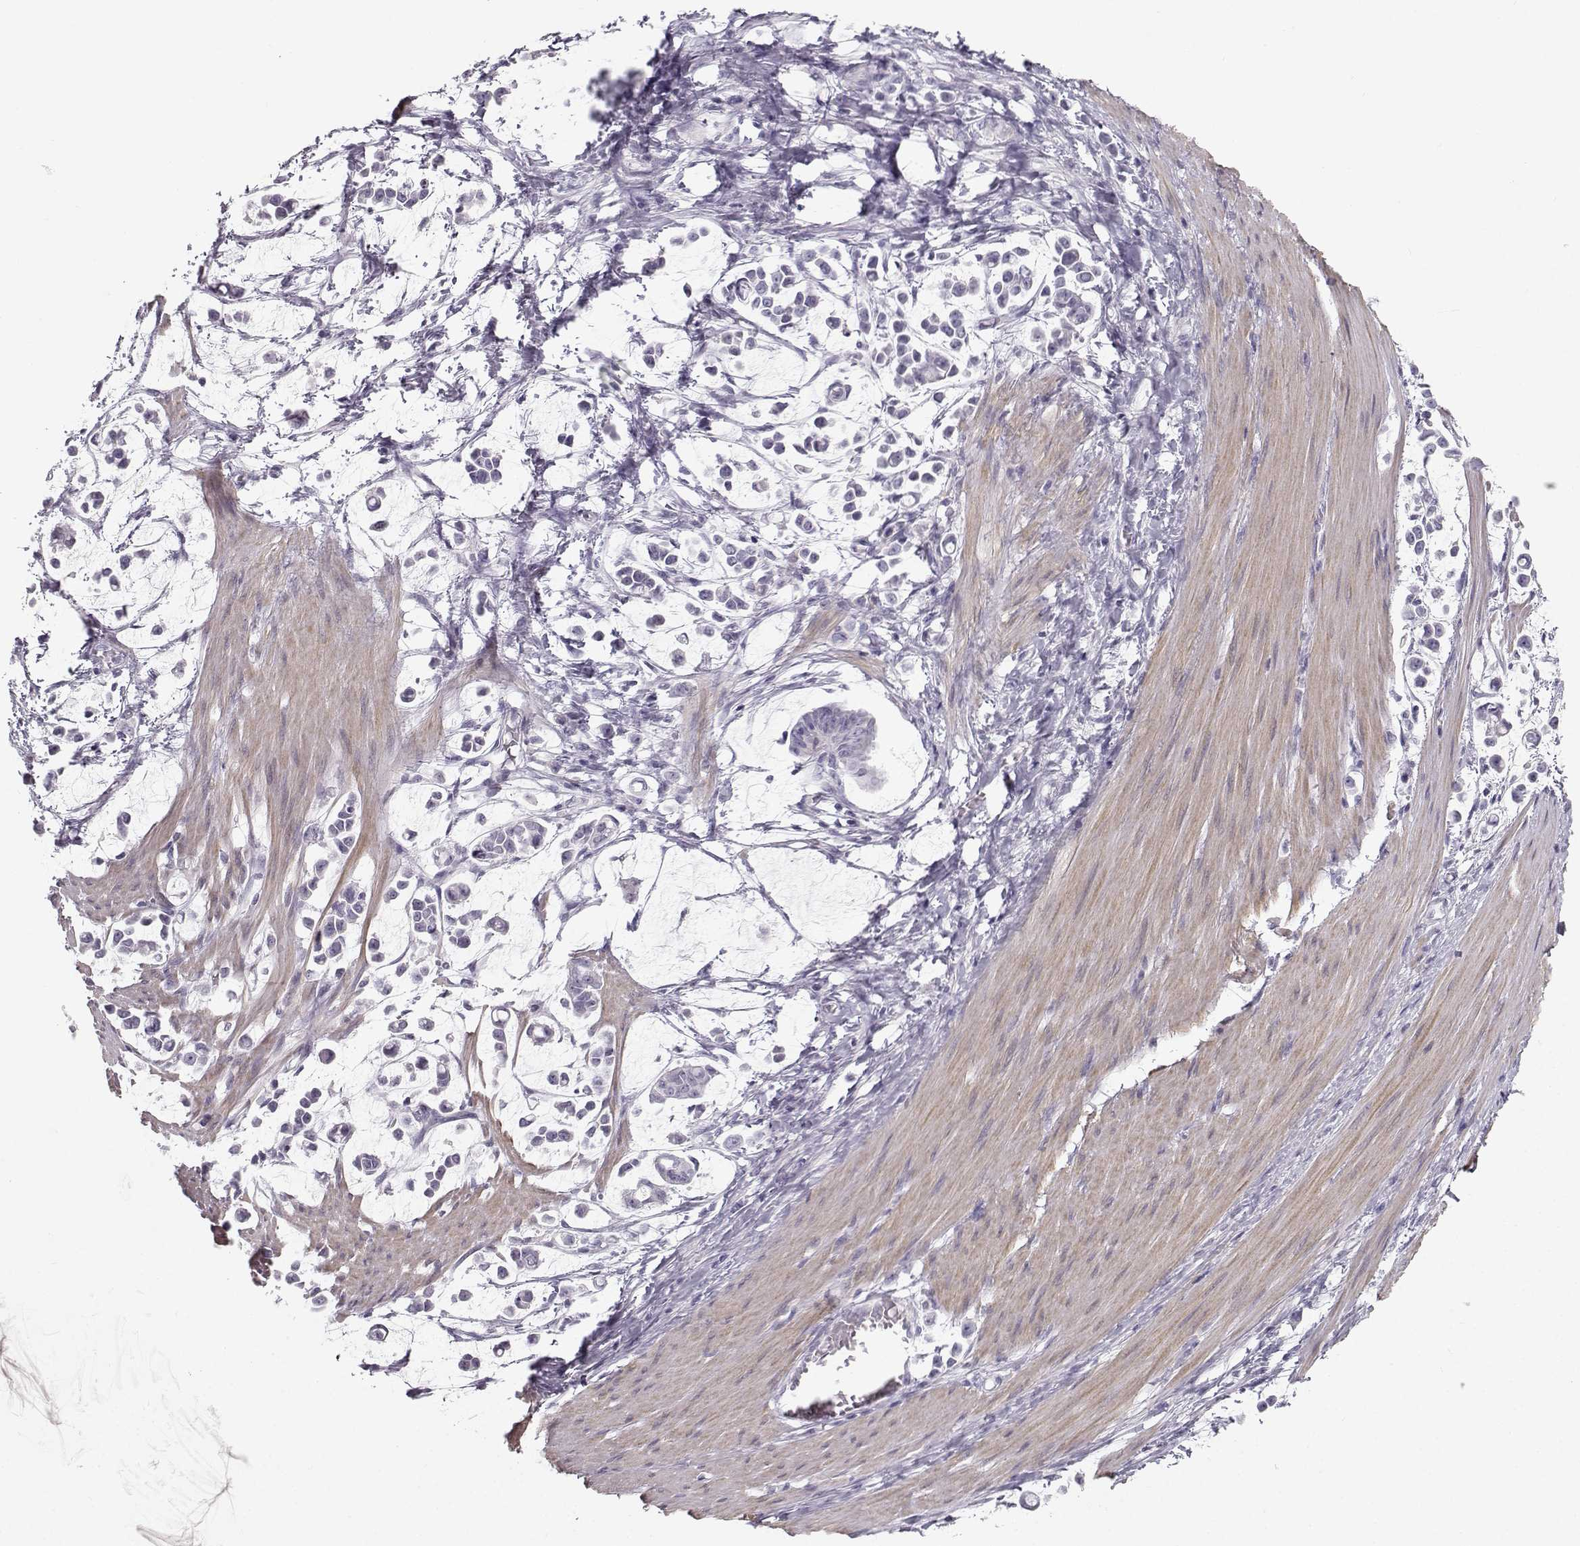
{"staining": {"intensity": "negative", "quantity": "none", "location": "none"}, "tissue": "stomach cancer", "cell_type": "Tumor cells", "image_type": "cancer", "snomed": [{"axis": "morphology", "description": "Adenocarcinoma, NOS"}, {"axis": "topography", "description": "Stomach"}], "caption": "This is an immunohistochemistry histopathology image of human stomach adenocarcinoma. There is no staining in tumor cells.", "gene": "CASR", "patient": {"sex": "male", "age": 82}}